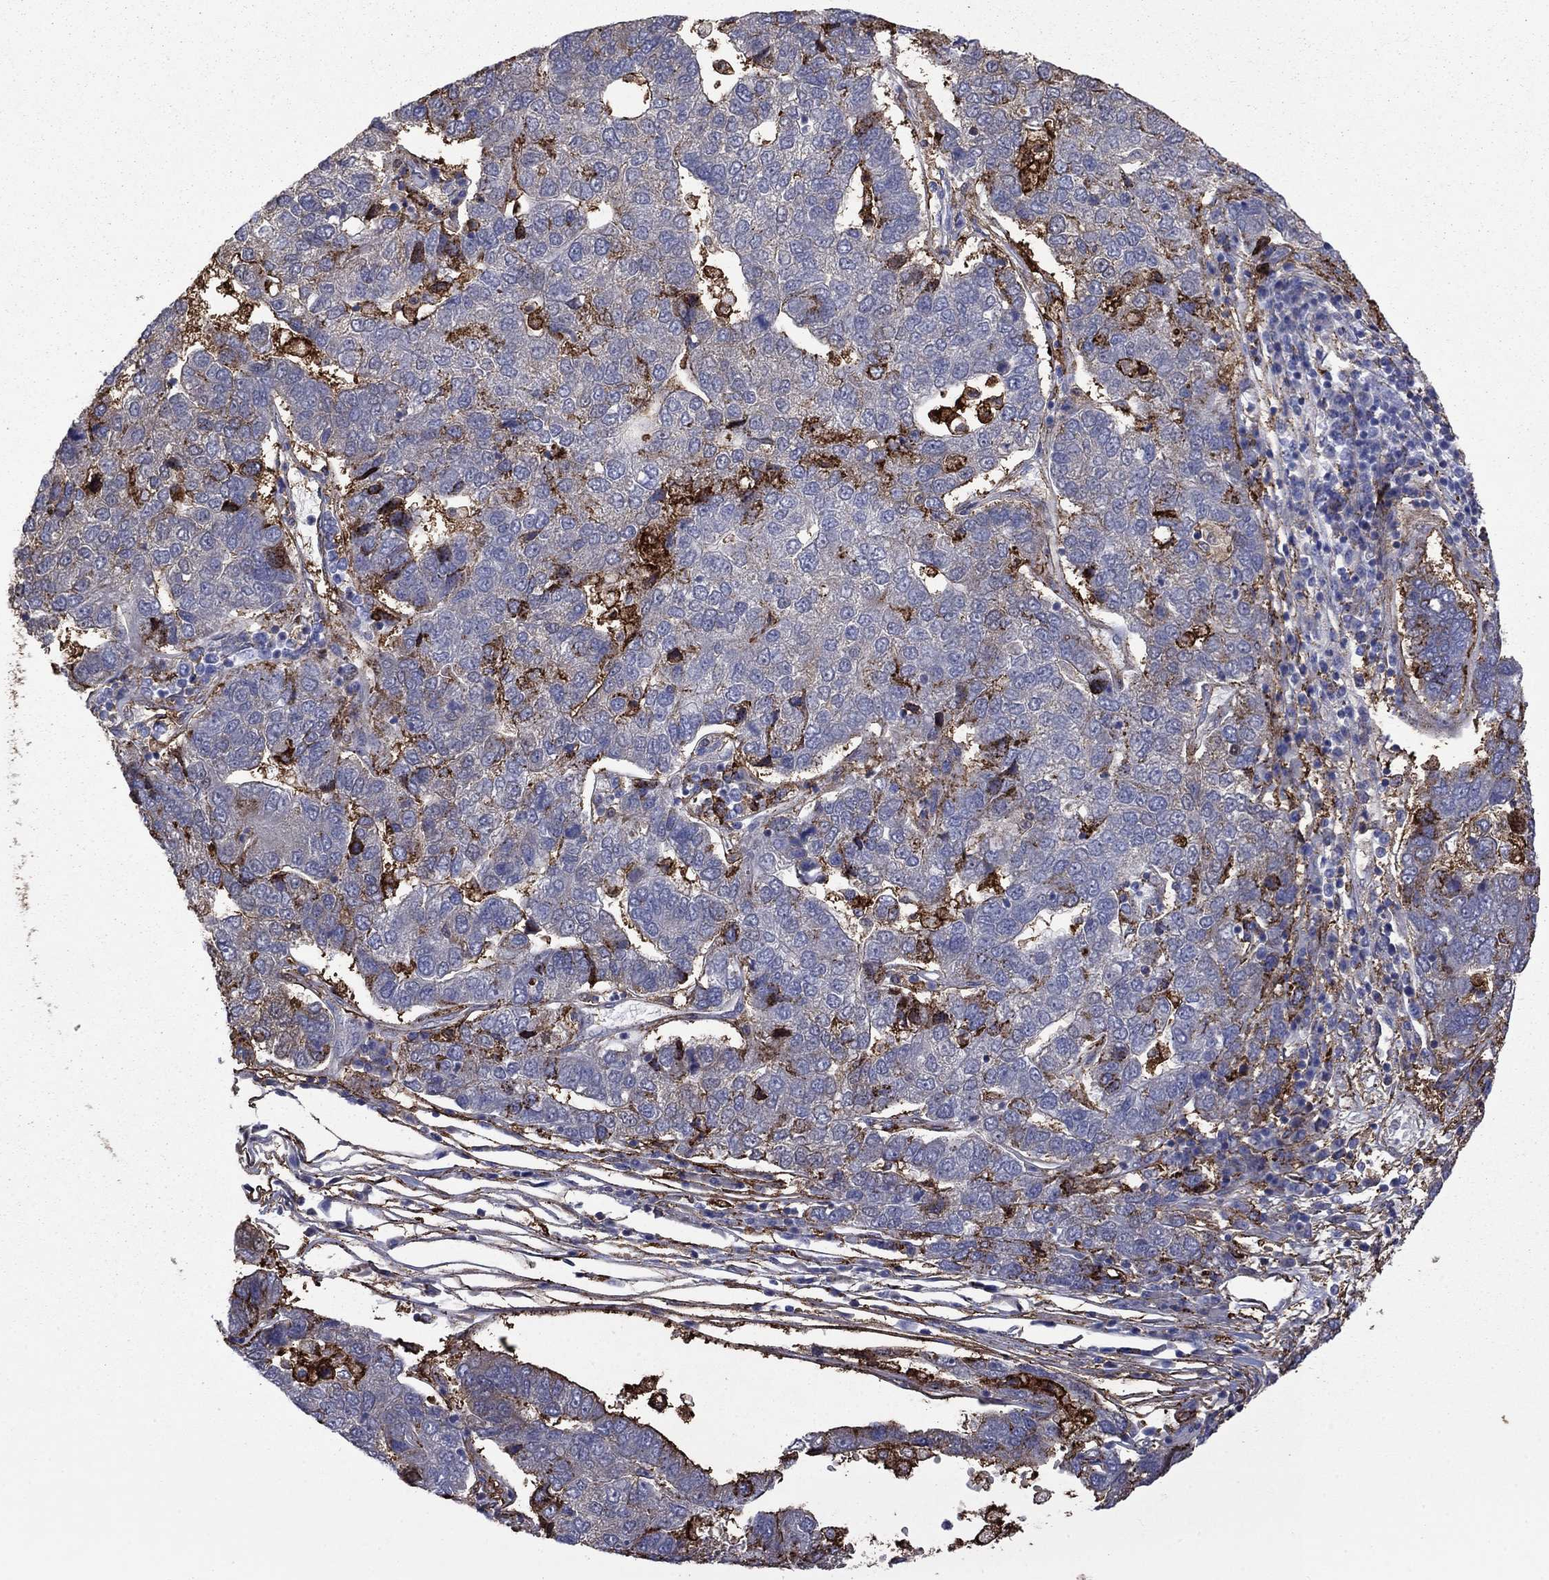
{"staining": {"intensity": "strong", "quantity": "<25%", "location": "cytoplasmic/membranous"}, "tissue": "pancreatic cancer", "cell_type": "Tumor cells", "image_type": "cancer", "snomed": [{"axis": "morphology", "description": "Adenocarcinoma, NOS"}, {"axis": "topography", "description": "Pancreas"}], "caption": "The histopathology image shows staining of pancreatic cancer, revealing strong cytoplasmic/membranous protein staining (brown color) within tumor cells.", "gene": "PLAU", "patient": {"sex": "female", "age": 61}}